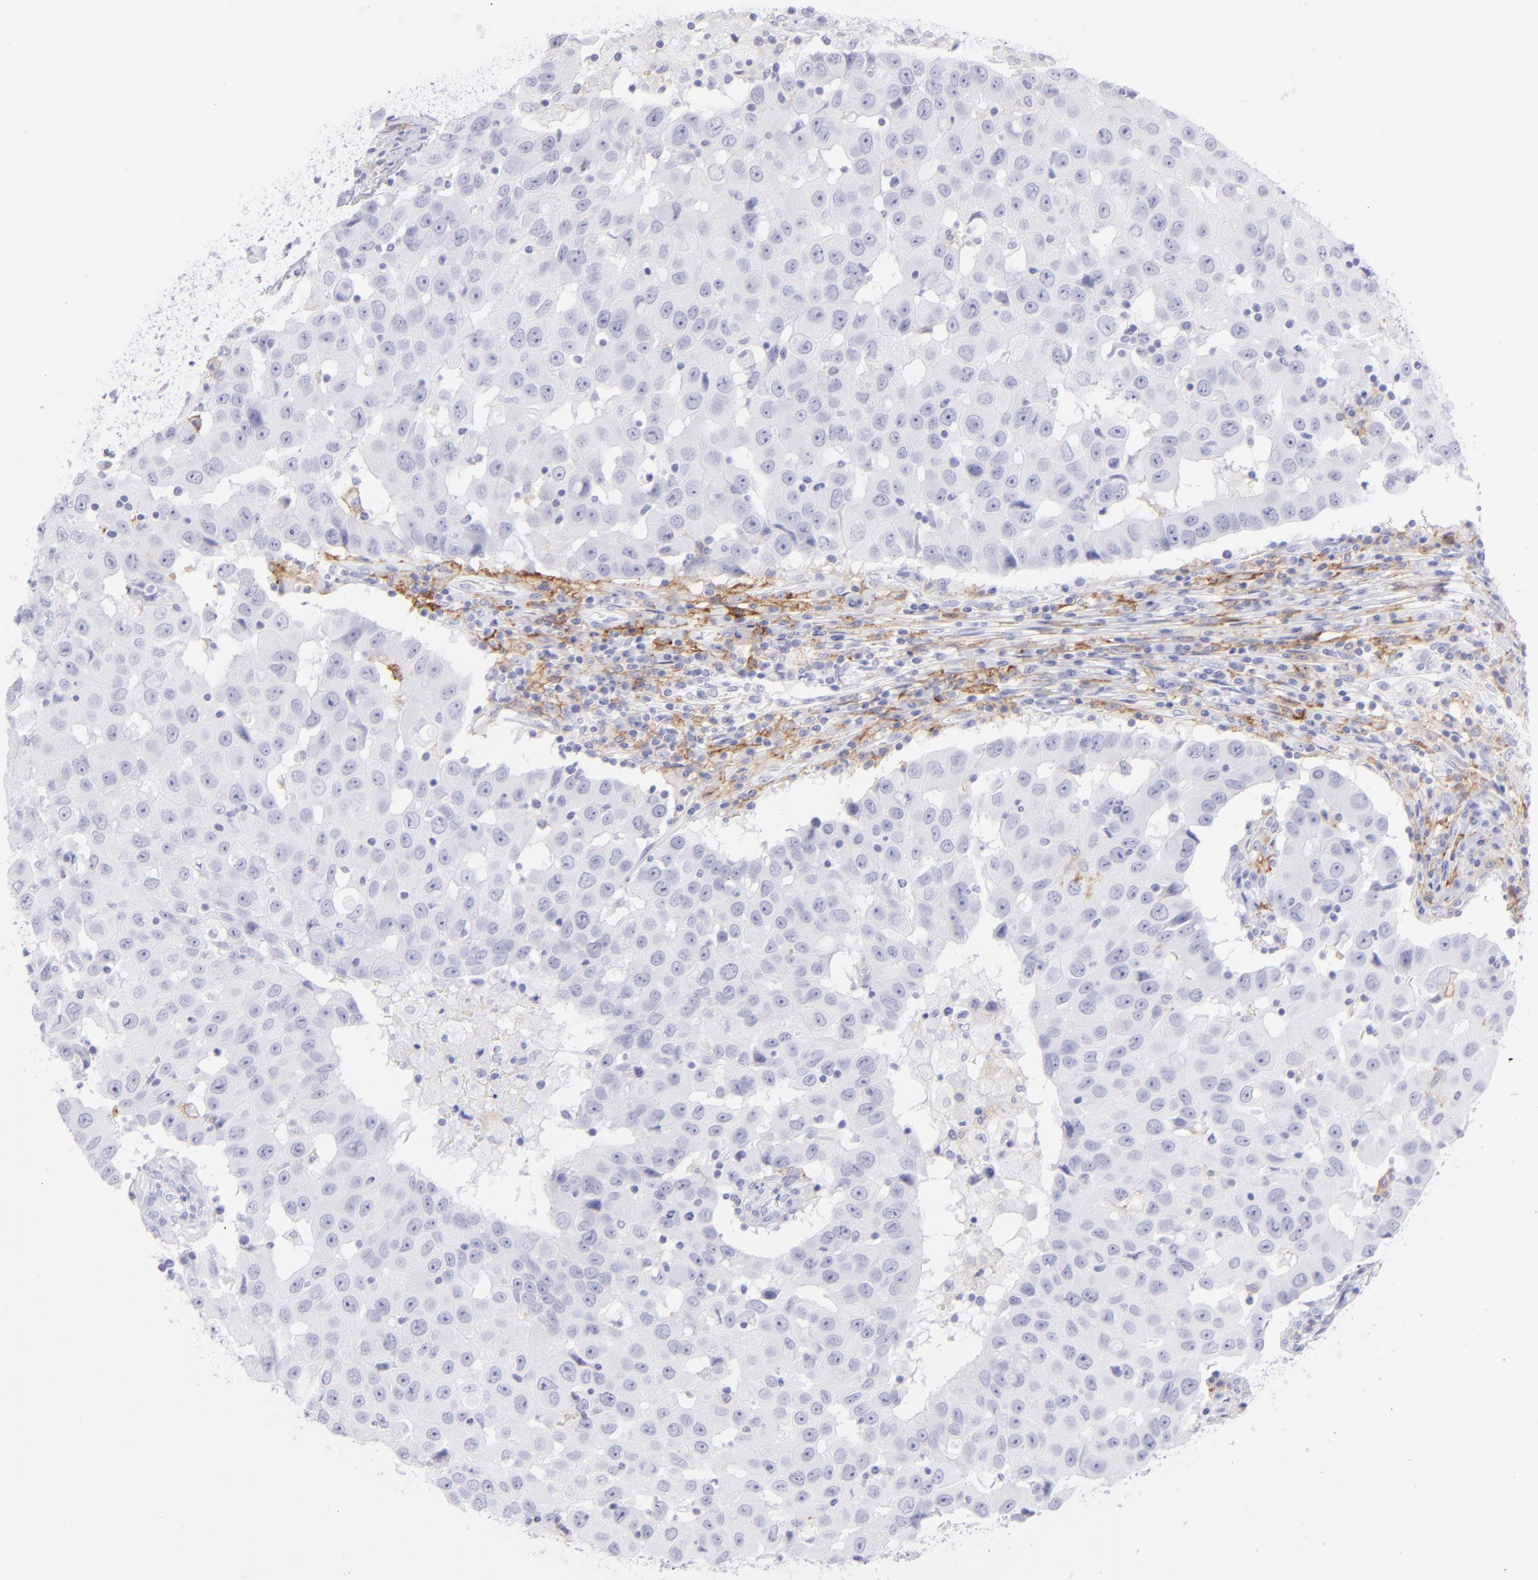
{"staining": {"intensity": "negative", "quantity": "none", "location": "none"}, "tissue": "breast cancer", "cell_type": "Tumor cells", "image_type": "cancer", "snomed": [{"axis": "morphology", "description": "Duct carcinoma"}, {"axis": "topography", "description": "Breast"}], "caption": "IHC micrograph of neoplastic tissue: human breast invasive ductal carcinoma stained with DAB displays no significant protein positivity in tumor cells.", "gene": "CD72", "patient": {"sex": "female", "age": 27}}